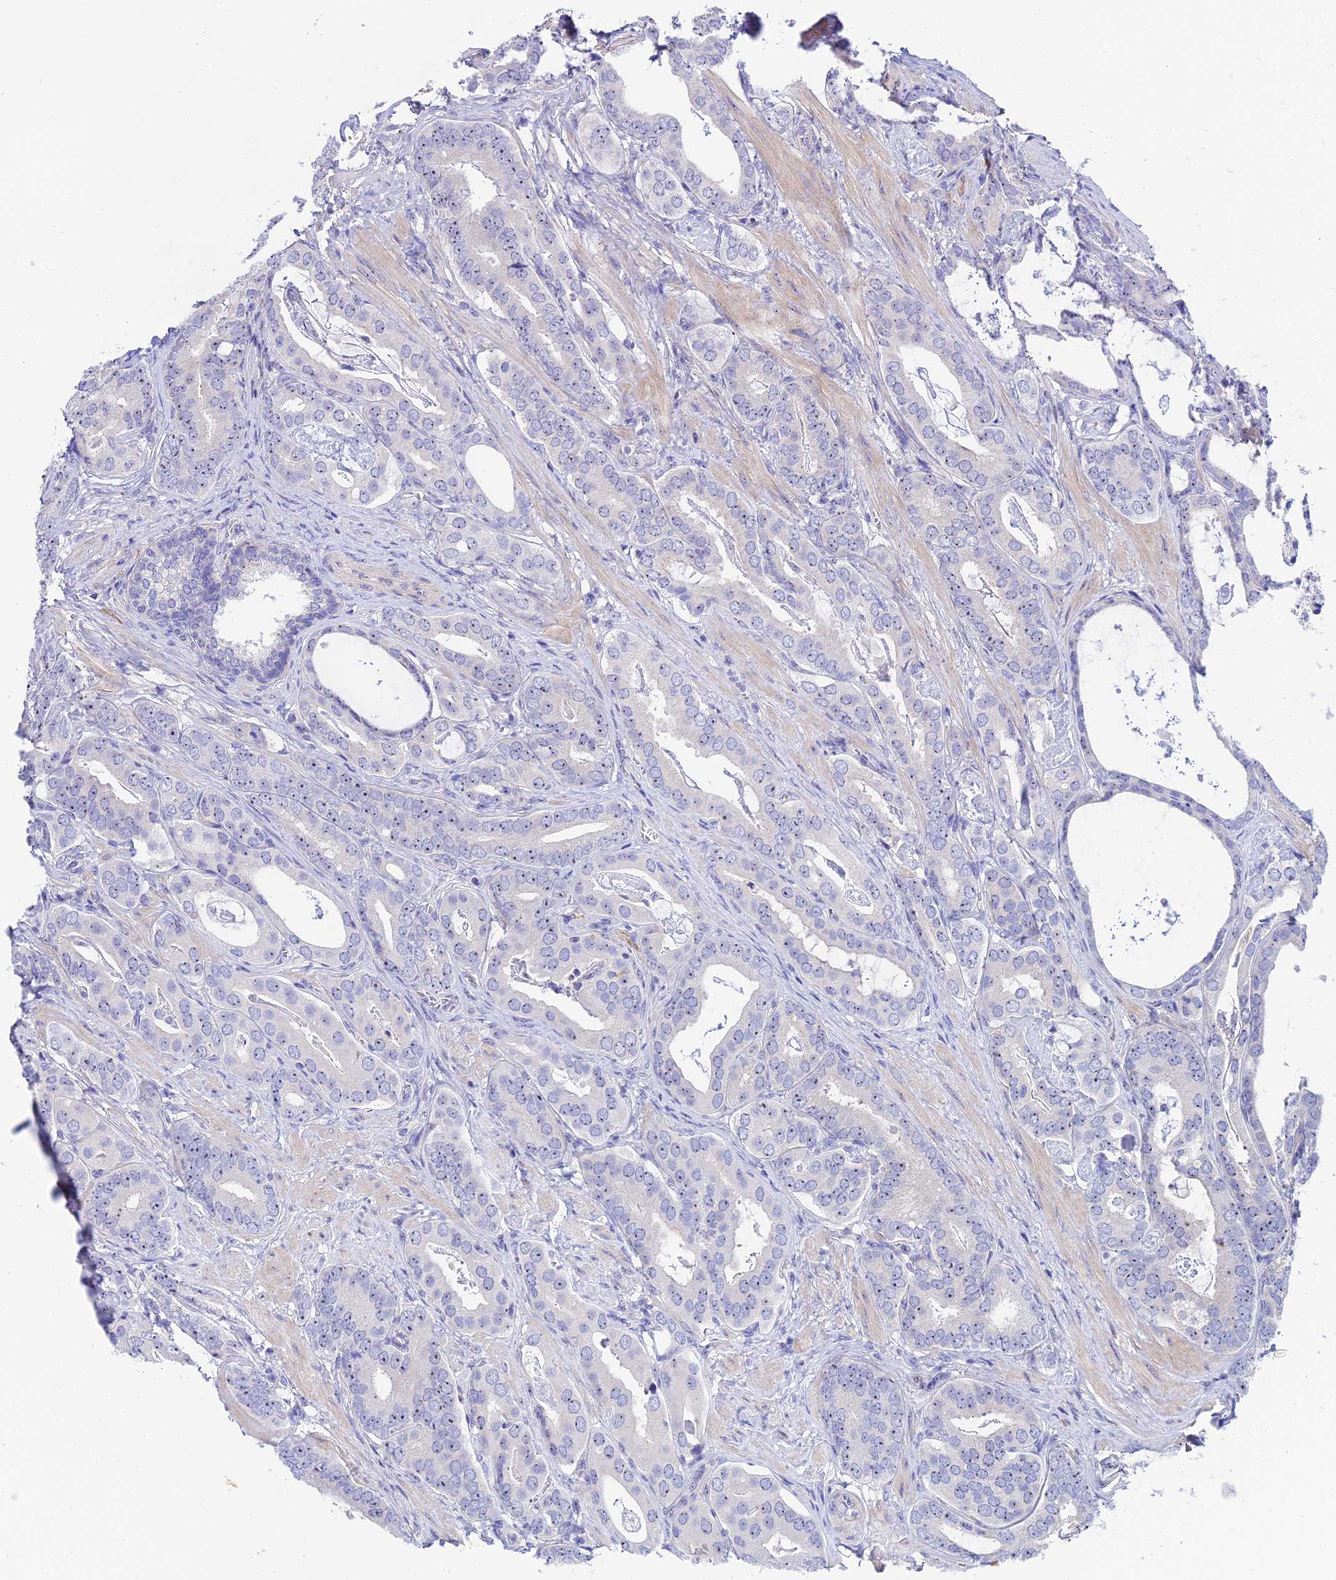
{"staining": {"intensity": "negative", "quantity": "none", "location": "none"}, "tissue": "prostate cancer", "cell_type": "Tumor cells", "image_type": "cancer", "snomed": [{"axis": "morphology", "description": "Adenocarcinoma, Low grade"}, {"axis": "topography", "description": "Prostate"}], "caption": "There is no significant positivity in tumor cells of adenocarcinoma (low-grade) (prostate). (DAB immunohistochemistry visualized using brightfield microscopy, high magnification).", "gene": "DUSP29", "patient": {"sex": "male", "age": 71}}